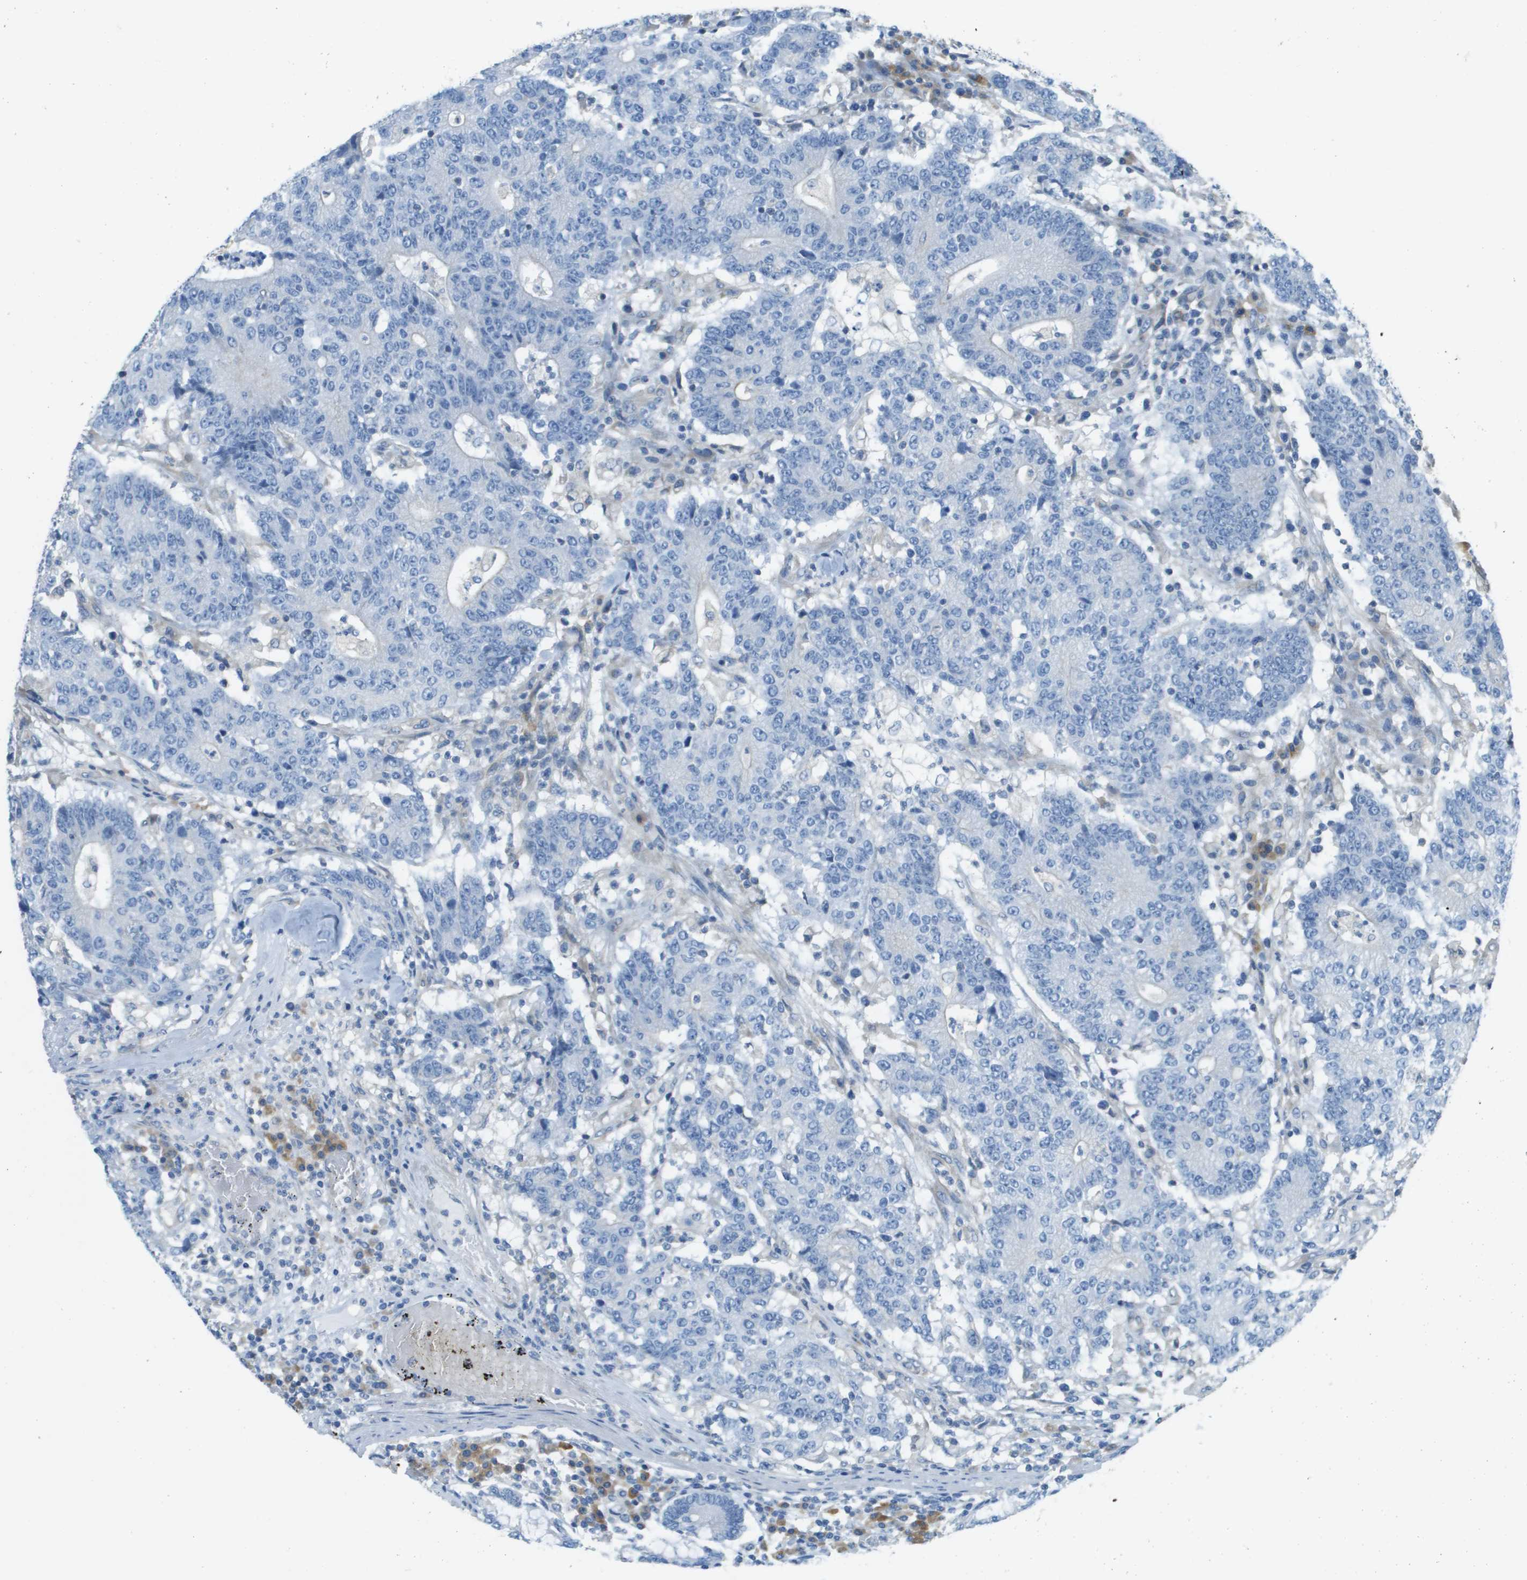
{"staining": {"intensity": "negative", "quantity": "none", "location": "none"}, "tissue": "colorectal cancer", "cell_type": "Tumor cells", "image_type": "cancer", "snomed": [{"axis": "morphology", "description": "Normal tissue, NOS"}, {"axis": "morphology", "description": "Adenocarcinoma, NOS"}, {"axis": "topography", "description": "Colon"}], "caption": "High power microscopy image of an IHC photomicrograph of colorectal adenocarcinoma, revealing no significant staining in tumor cells.", "gene": "DNAJB11", "patient": {"sex": "female", "age": 75}}